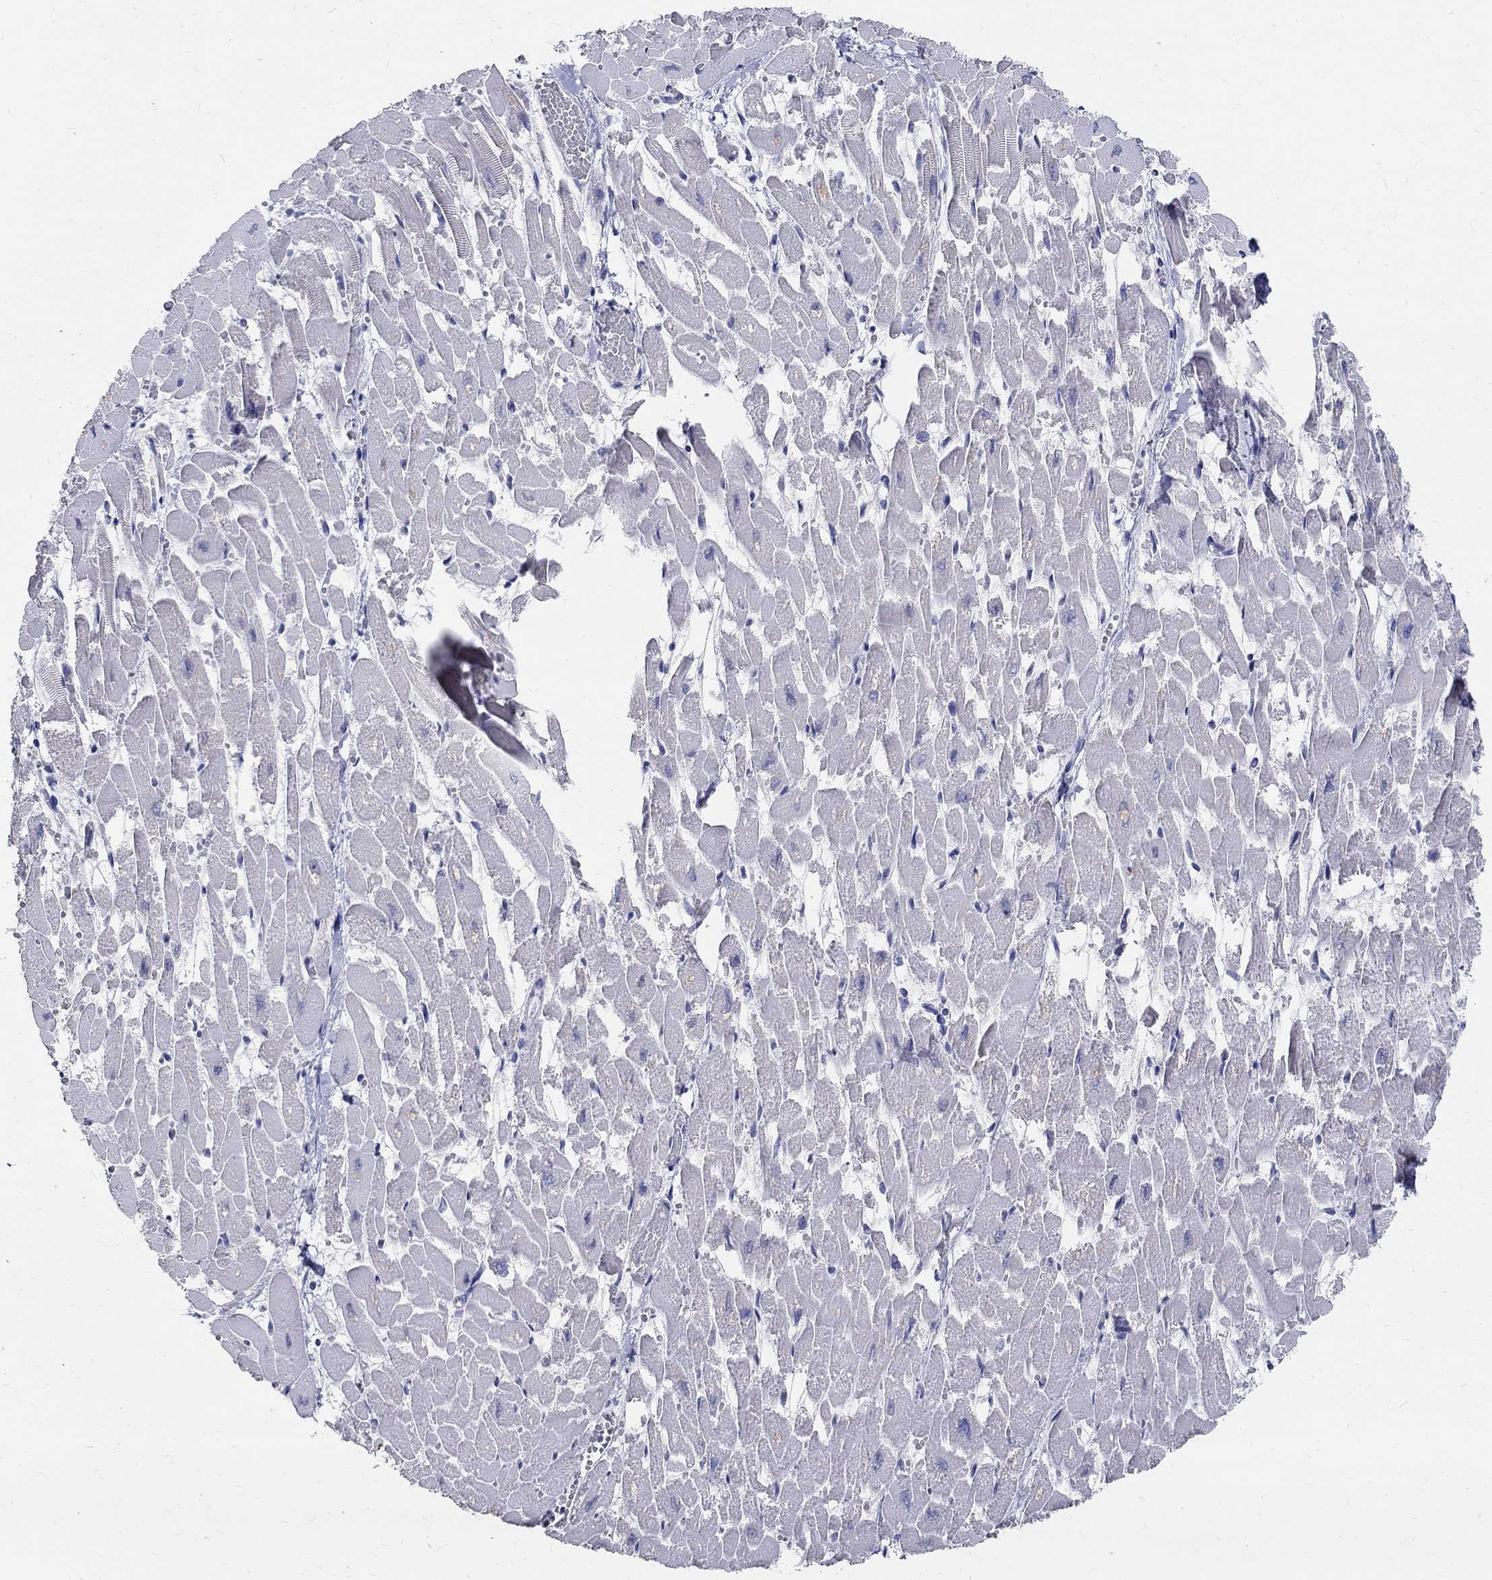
{"staining": {"intensity": "negative", "quantity": "none", "location": "none"}, "tissue": "heart muscle", "cell_type": "Cardiomyocytes", "image_type": "normal", "snomed": [{"axis": "morphology", "description": "Normal tissue, NOS"}, {"axis": "topography", "description": "Heart"}], "caption": "An immunohistochemistry (IHC) histopathology image of normal heart muscle is shown. There is no staining in cardiomyocytes of heart muscle.", "gene": "SOX2", "patient": {"sex": "female", "age": 52}}